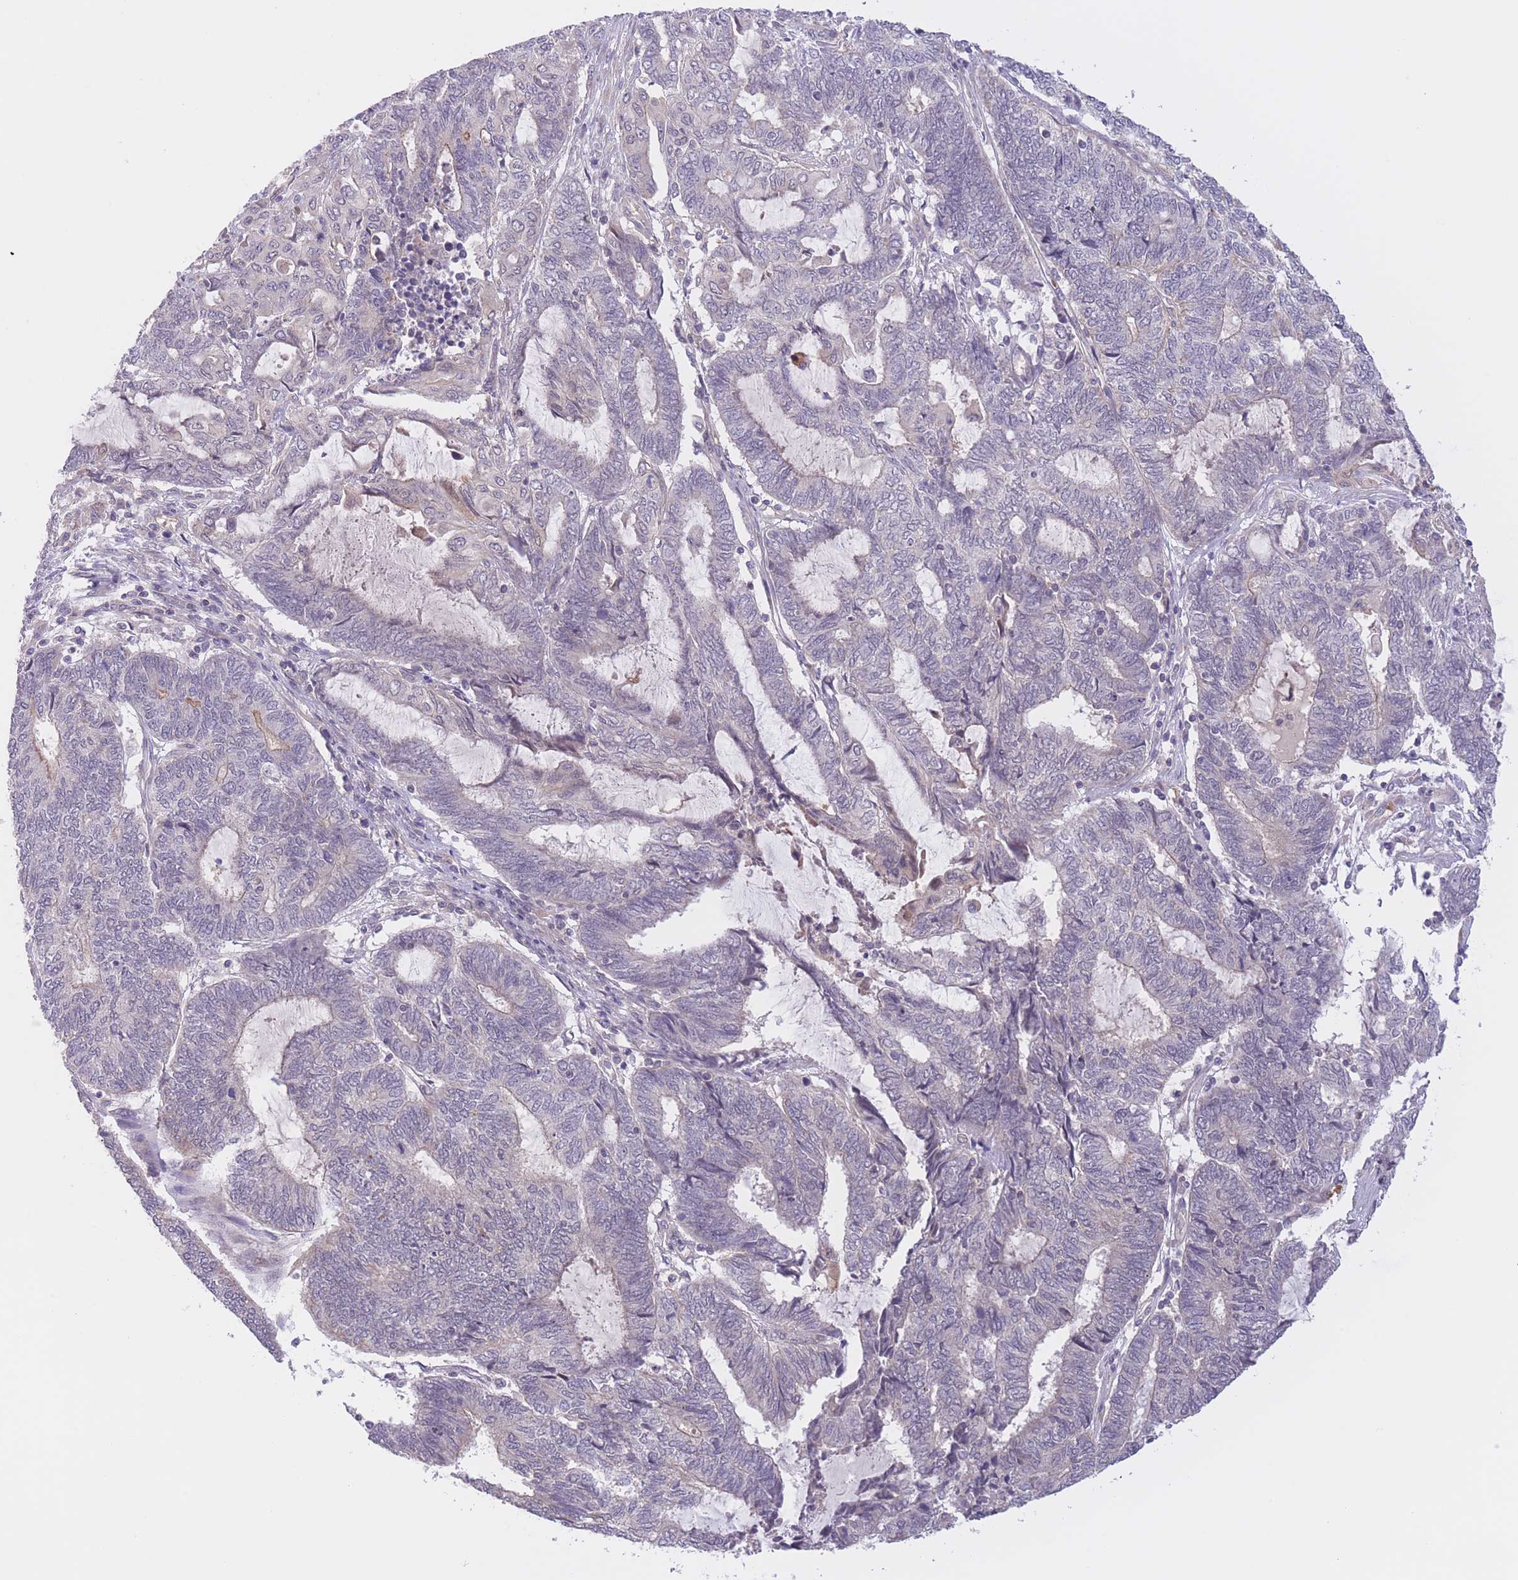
{"staining": {"intensity": "negative", "quantity": "none", "location": "none"}, "tissue": "endometrial cancer", "cell_type": "Tumor cells", "image_type": "cancer", "snomed": [{"axis": "morphology", "description": "Adenocarcinoma, NOS"}, {"axis": "topography", "description": "Uterus"}, {"axis": "topography", "description": "Endometrium"}], "caption": "This is a image of IHC staining of endometrial adenocarcinoma, which shows no positivity in tumor cells.", "gene": "FUT5", "patient": {"sex": "female", "age": 70}}